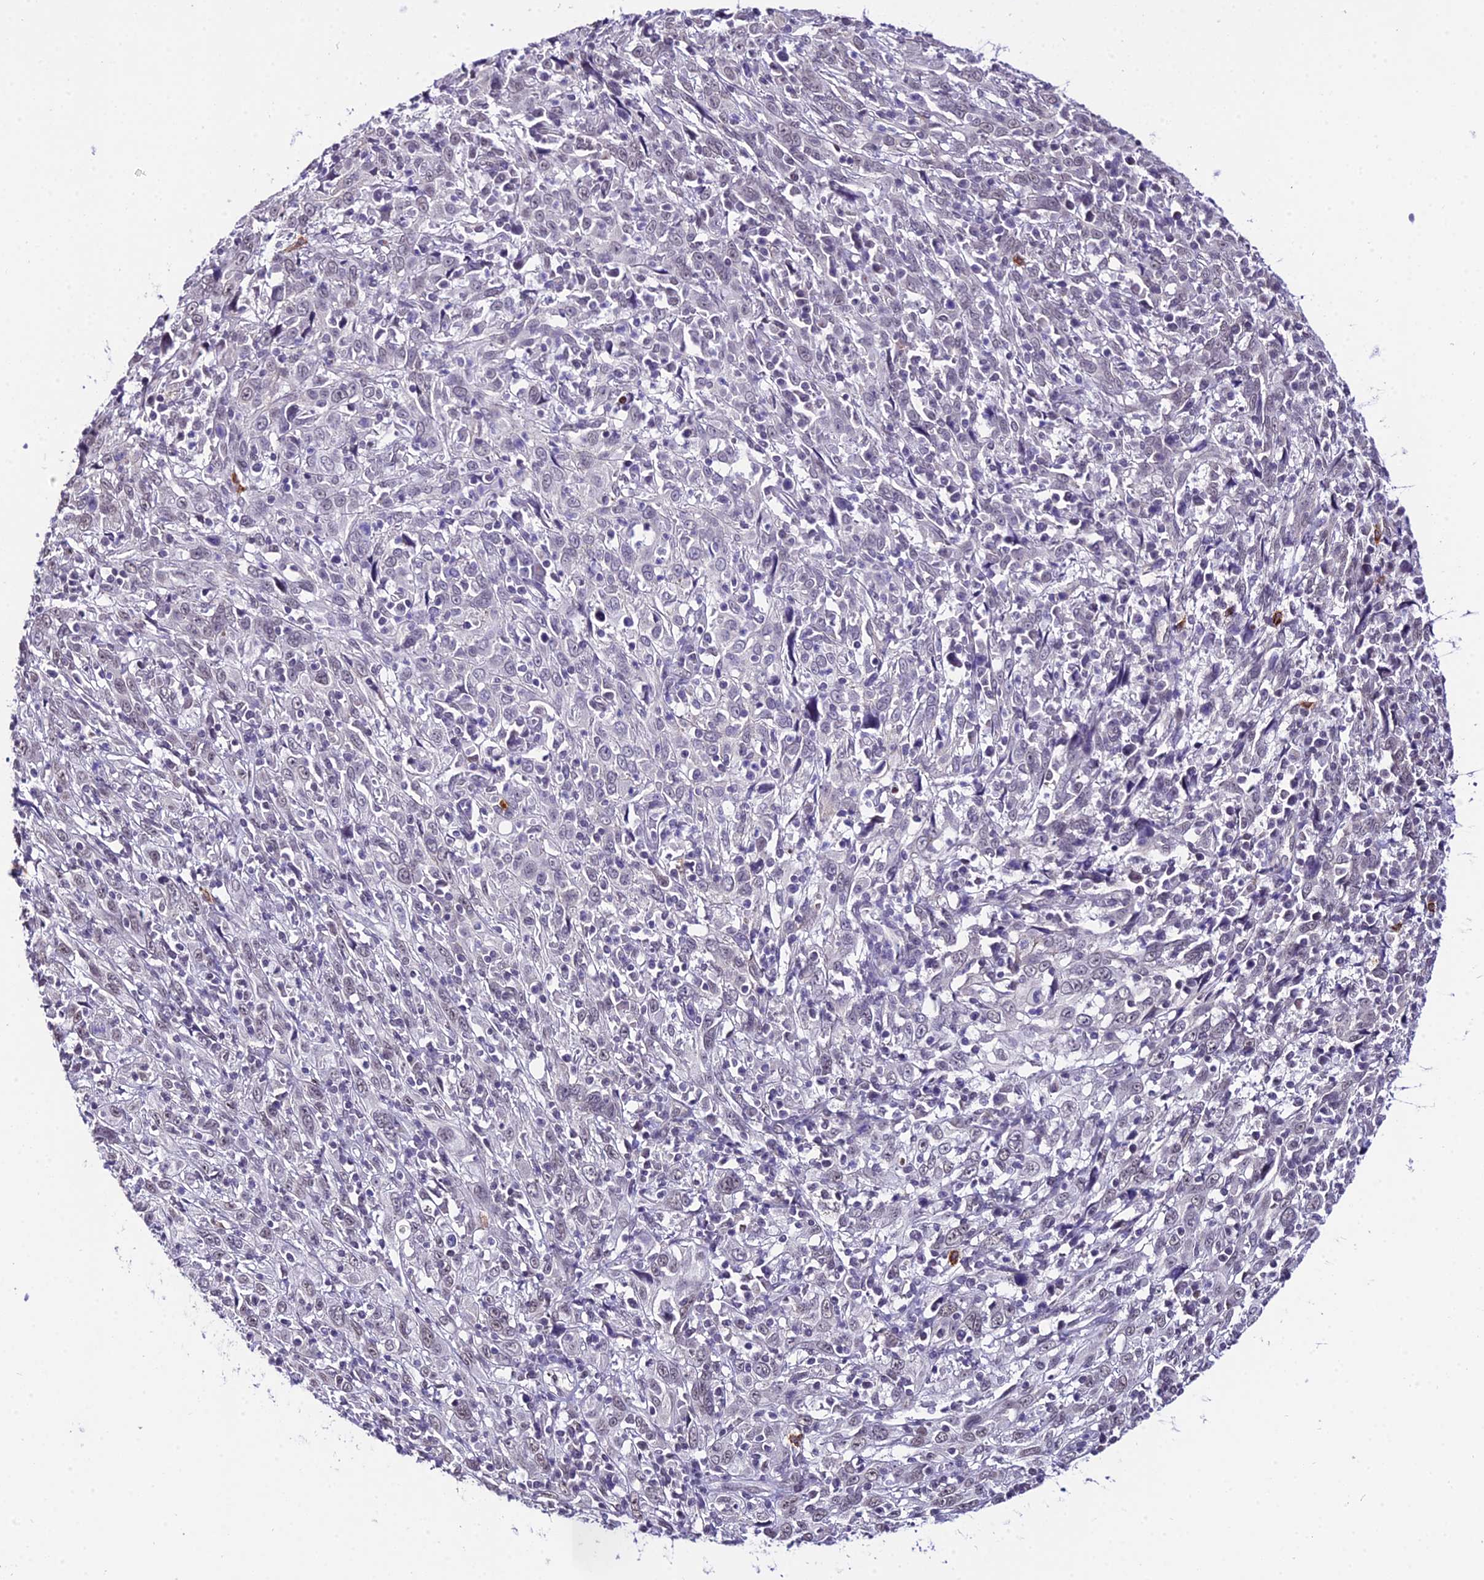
{"staining": {"intensity": "negative", "quantity": "none", "location": "none"}, "tissue": "cervical cancer", "cell_type": "Tumor cells", "image_type": "cancer", "snomed": [{"axis": "morphology", "description": "Squamous cell carcinoma, NOS"}, {"axis": "topography", "description": "Cervix"}], "caption": "High power microscopy photomicrograph of an immunohistochemistry (IHC) photomicrograph of cervical cancer (squamous cell carcinoma), revealing no significant positivity in tumor cells.", "gene": "POLR2I", "patient": {"sex": "female", "age": 46}}